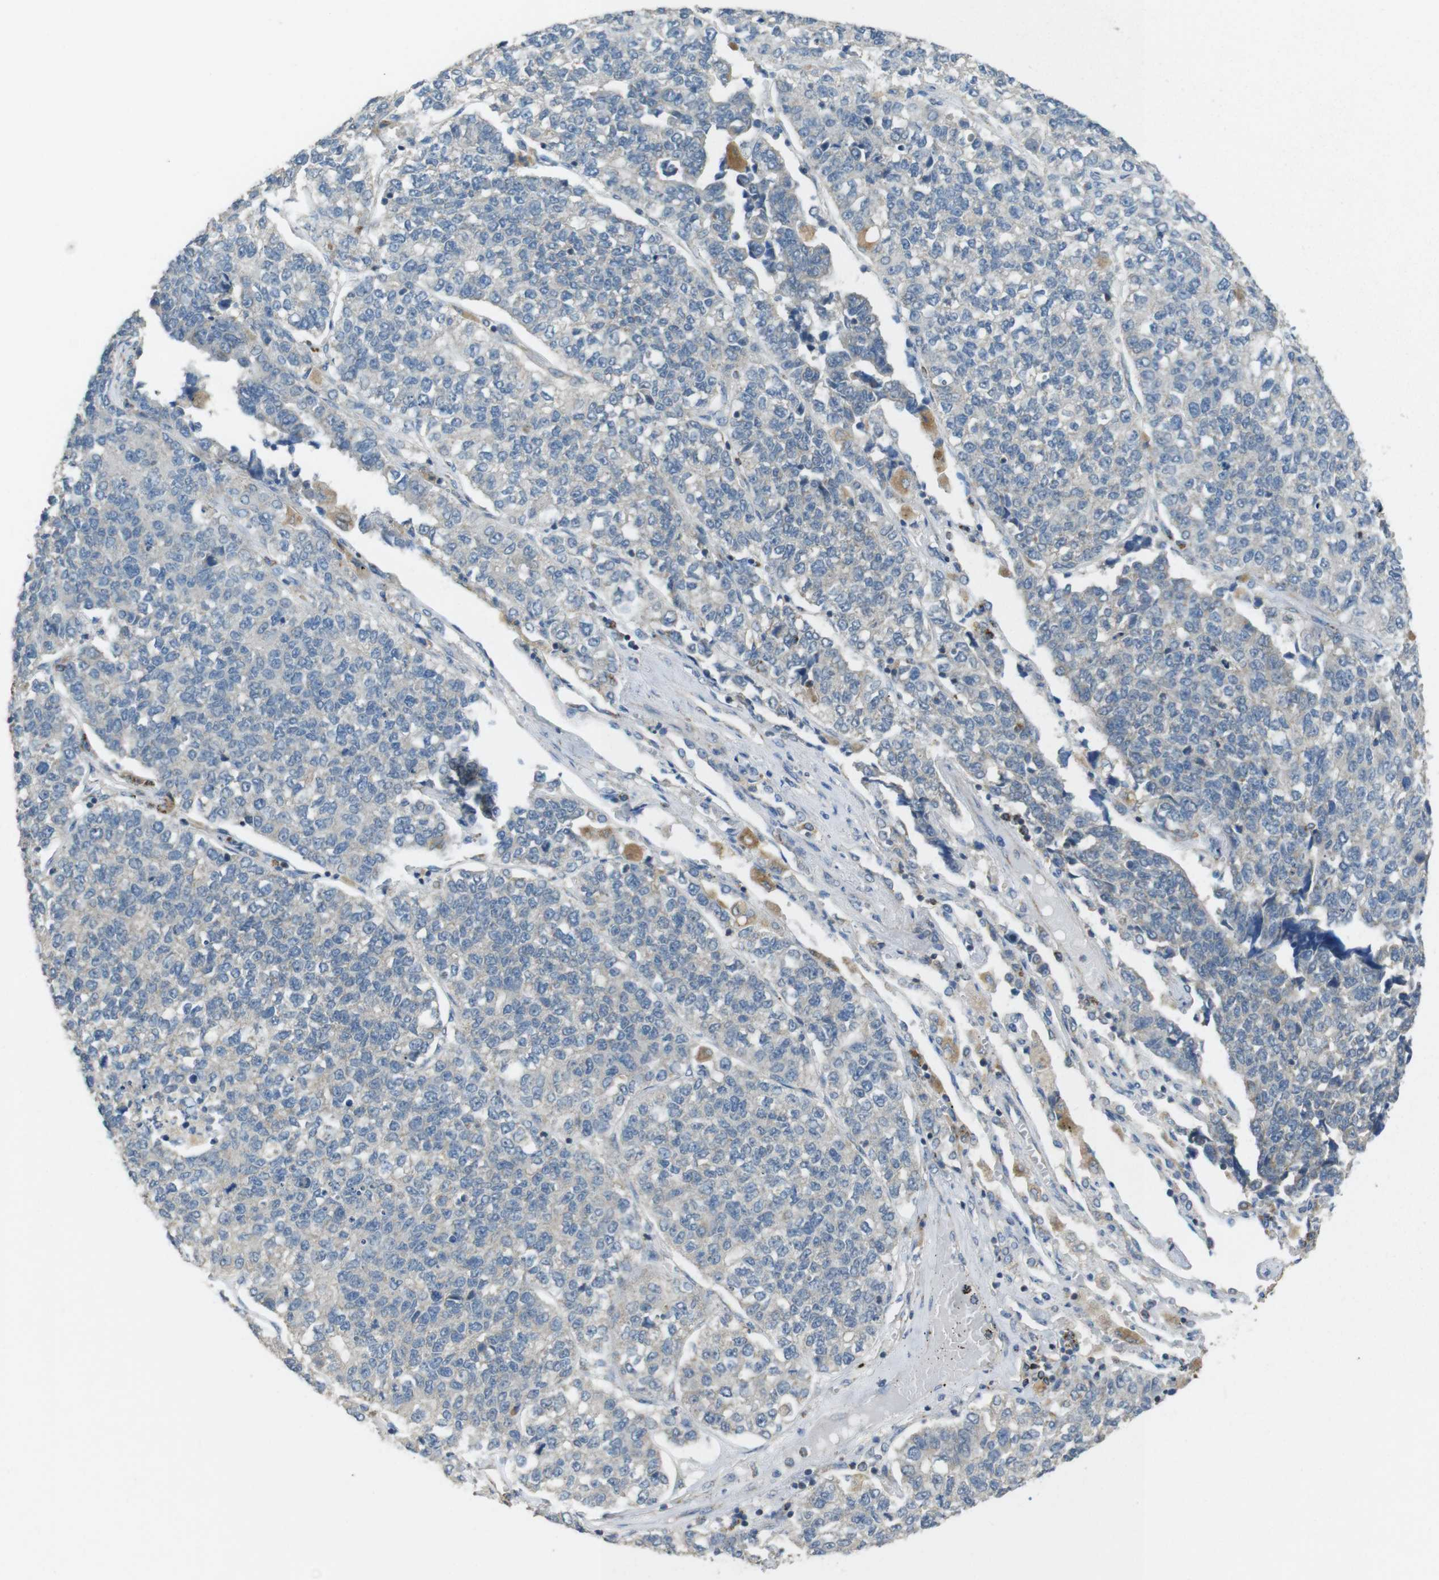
{"staining": {"intensity": "negative", "quantity": "none", "location": "none"}, "tissue": "lung cancer", "cell_type": "Tumor cells", "image_type": "cancer", "snomed": [{"axis": "morphology", "description": "Adenocarcinoma, NOS"}, {"axis": "topography", "description": "Lung"}], "caption": "Tumor cells are negative for brown protein staining in lung cancer (adenocarcinoma). (Brightfield microscopy of DAB immunohistochemistry (IHC) at high magnification).", "gene": "CALHM2", "patient": {"sex": "male", "age": 49}}